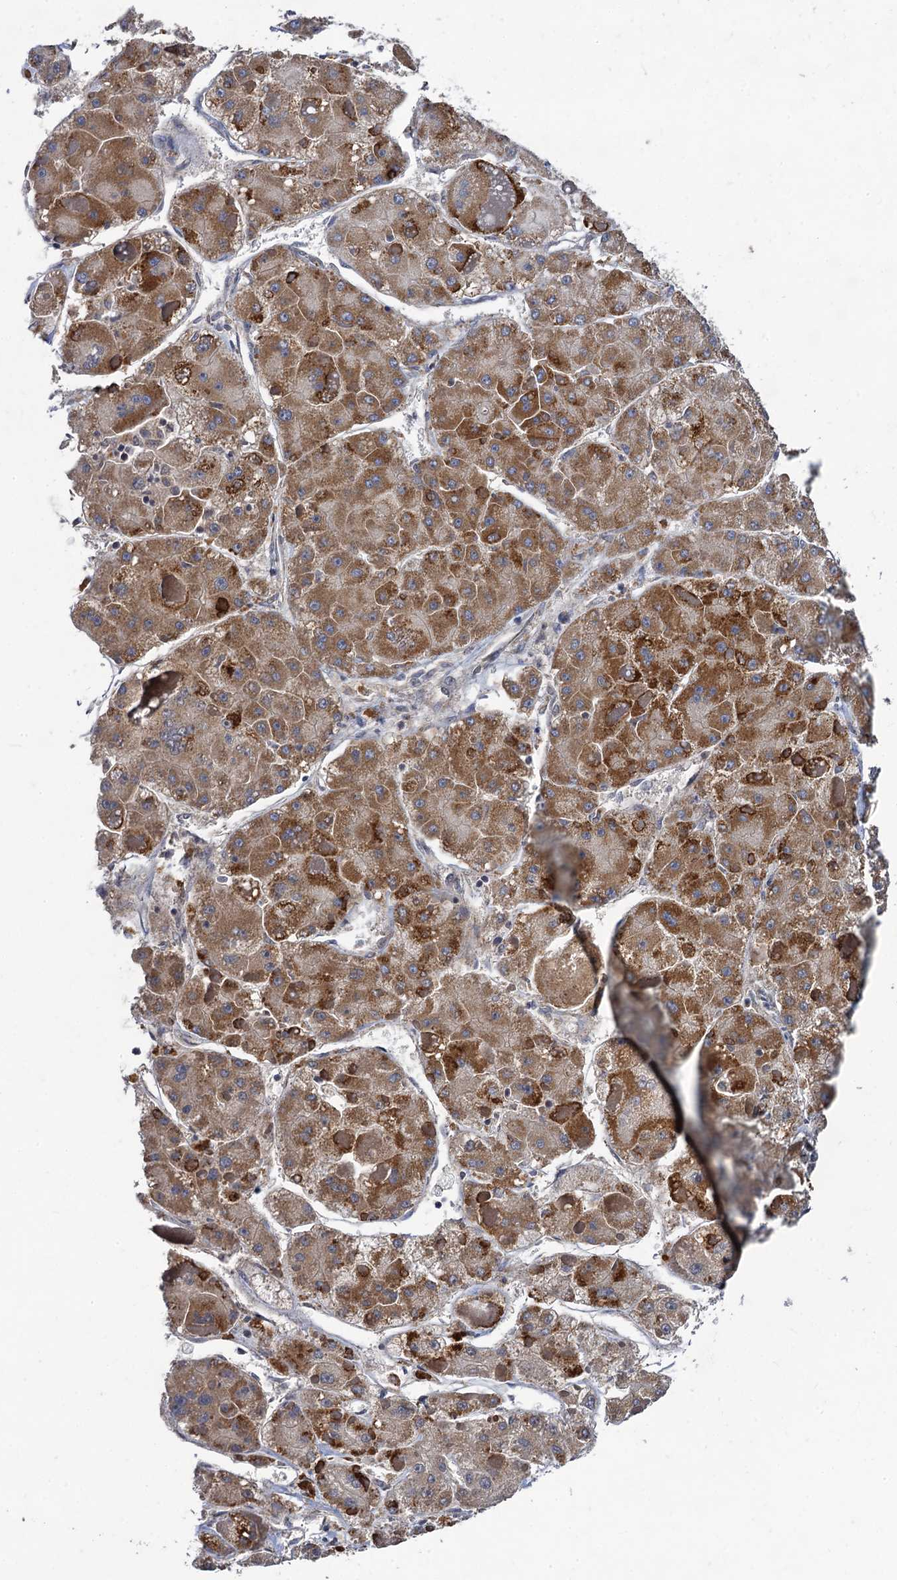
{"staining": {"intensity": "moderate", "quantity": "25%-75%", "location": "cytoplasmic/membranous"}, "tissue": "liver cancer", "cell_type": "Tumor cells", "image_type": "cancer", "snomed": [{"axis": "morphology", "description": "Carcinoma, Hepatocellular, NOS"}, {"axis": "topography", "description": "Liver"}], "caption": "A histopathology image showing moderate cytoplasmic/membranous expression in approximately 25%-75% of tumor cells in hepatocellular carcinoma (liver), as visualized by brown immunohistochemical staining.", "gene": "VPS37D", "patient": {"sex": "female", "age": 73}}